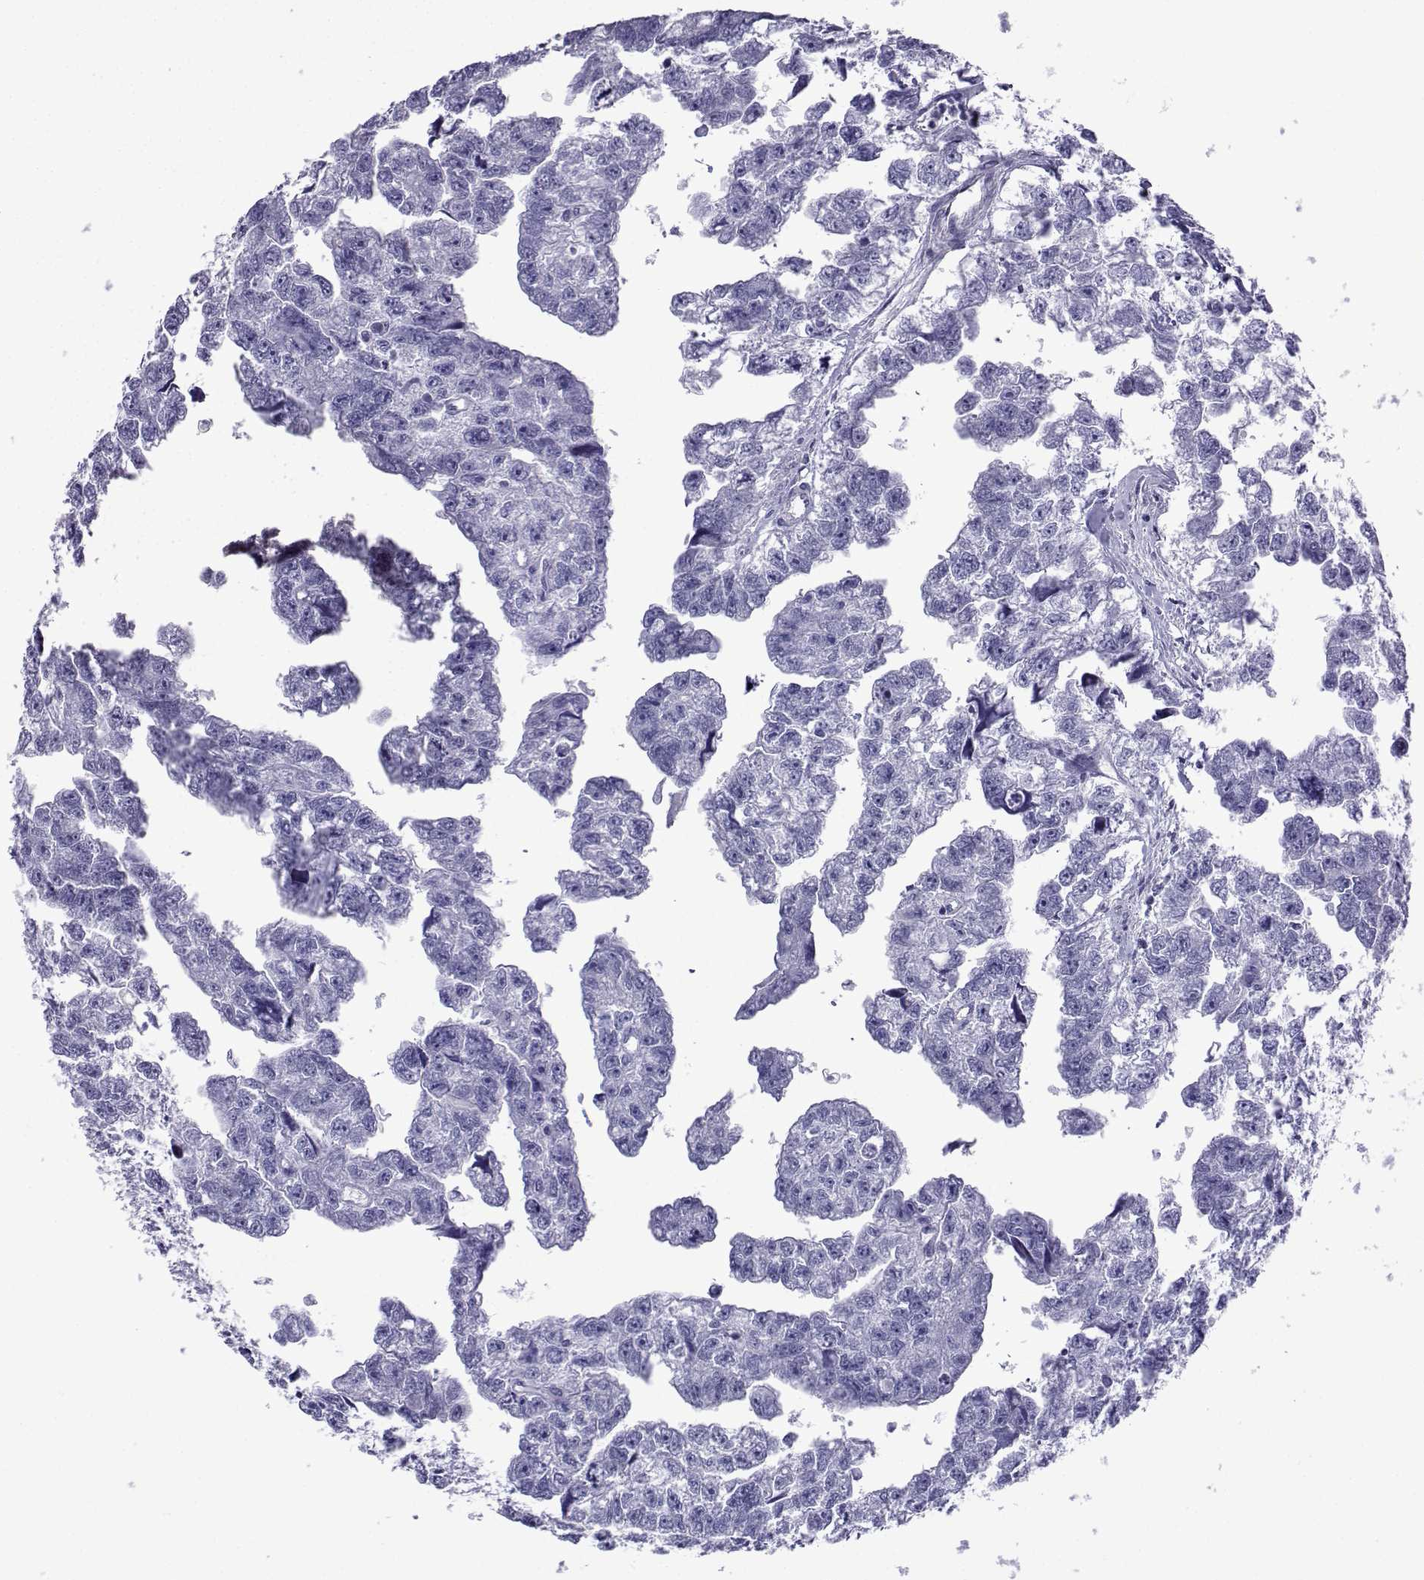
{"staining": {"intensity": "negative", "quantity": "none", "location": "none"}, "tissue": "testis cancer", "cell_type": "Tumor cells", "image_type": "cancer", "snomed": [{"axis": "morphology", "description": "Carcinoma, Embryonal, NOS"}, {"axis": "morphology", "description": "Teratoma, malignant, NOS"}, {"axis": "topography", "description": "Testis"}], "caption": "An IHC image of embryonal carcinoma (testis) is shown. There is no staining in tumor cells of embryonal carcinoma (testis).", "gene": "CFAP70", "patient": {"sex": "male", "age": 44}}